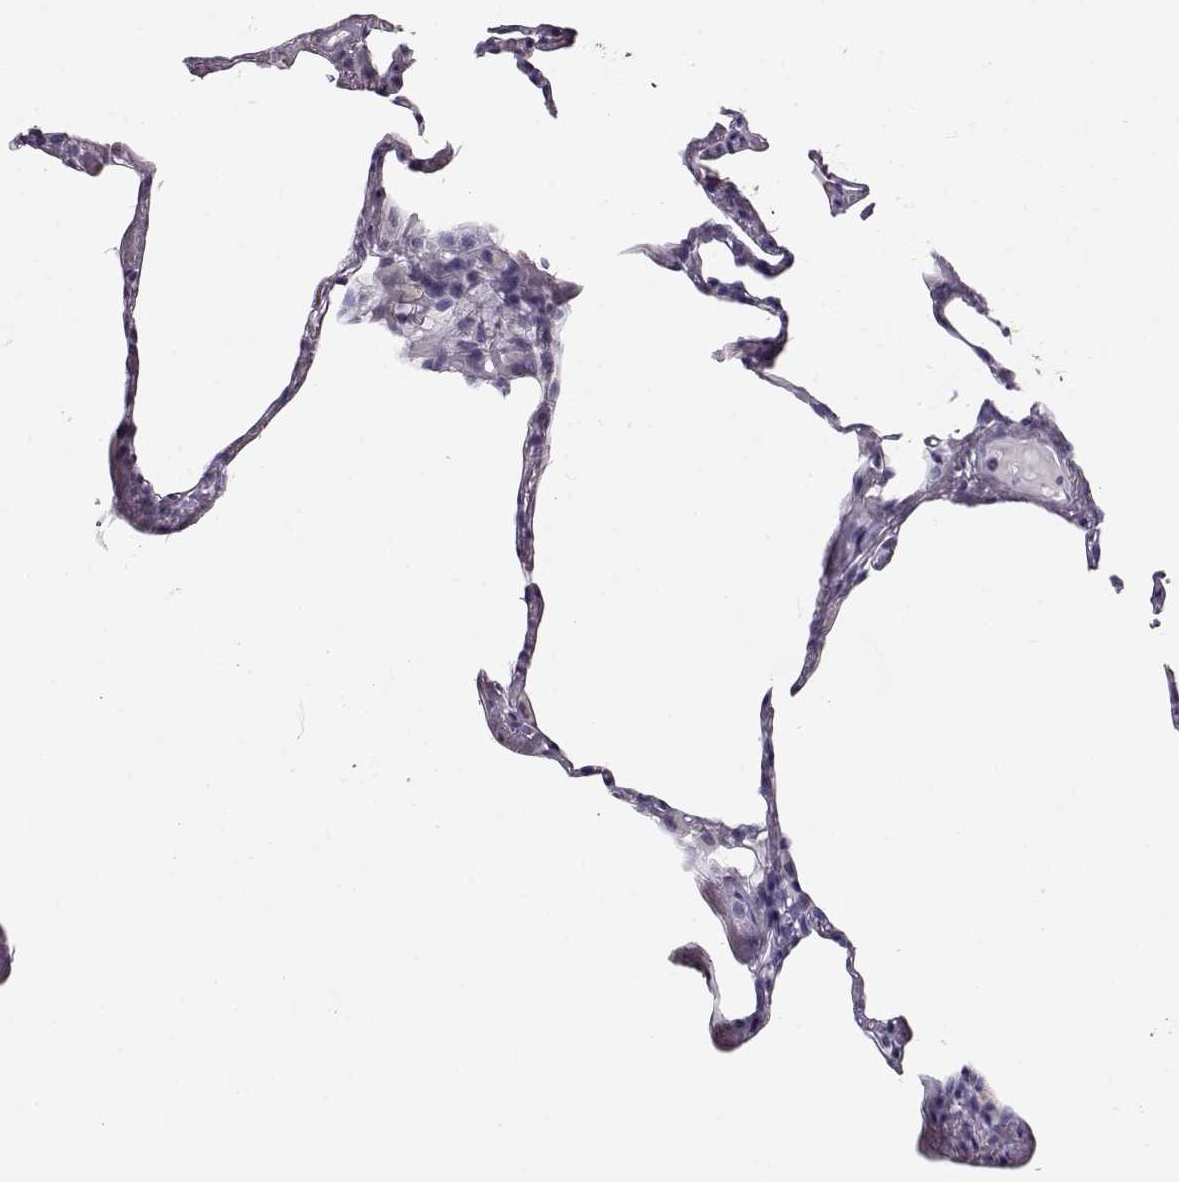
{"staining": {"intensity": "negative", "quantity": "none", "location": "none"}, "tissue": "lung", "cell_type": "Alveolar cells", "image_type": "normal", "snomed": [{"axis": "morphology", "description": "Normal tissue, NOS"}, {"axis": "topography", "description": "Lung"}], "caption": "Alveolar cells are negative for protein expression in benign human lung. The staining is performed using DAB brown chromogen with nuclei counter-stained in using hematoxylin.", "gene": "BFSP2", "patient": {"sex": "male", "age": 65}}